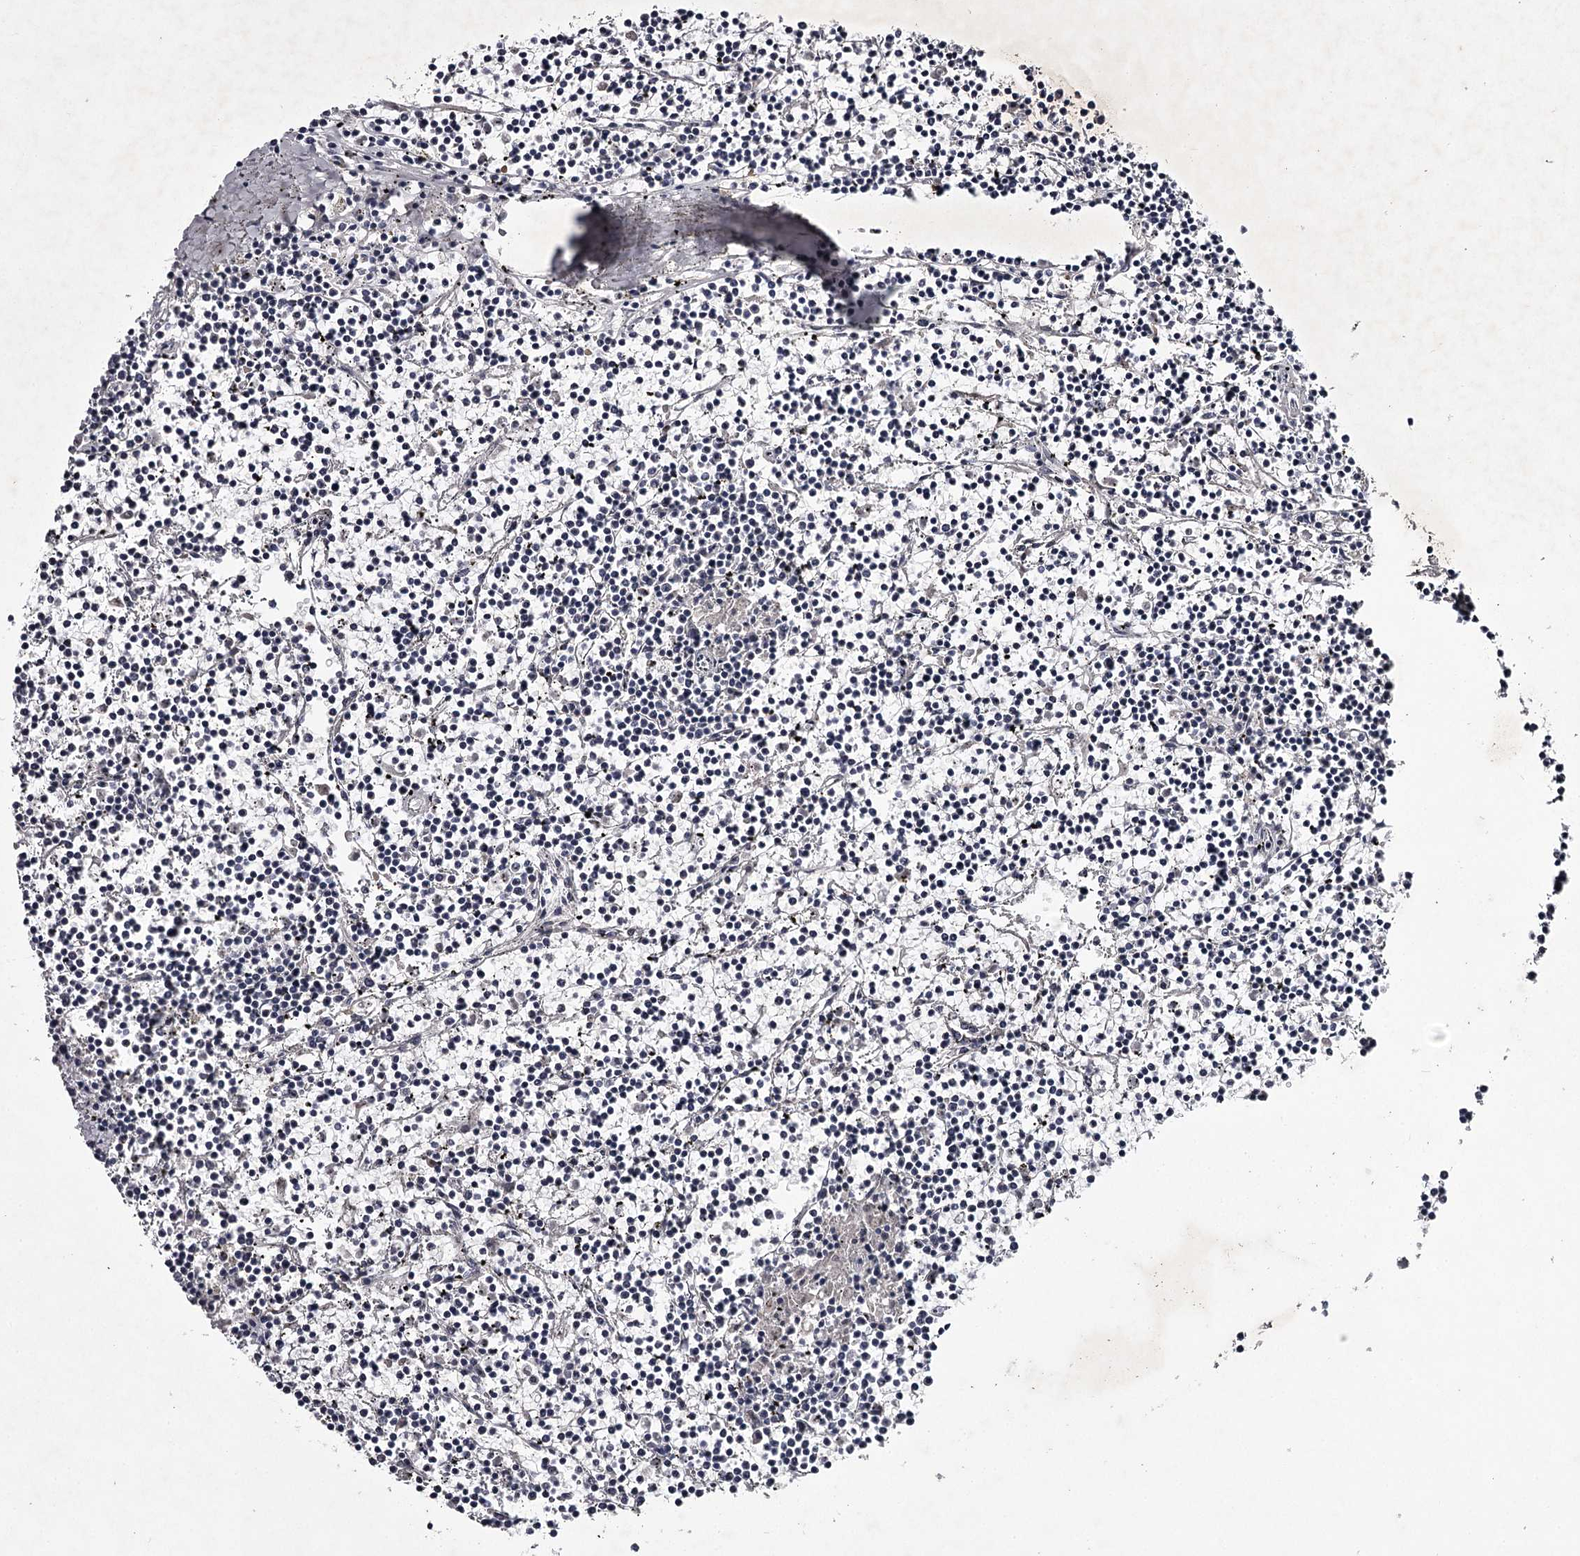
{"staining": {"intensity": "negative", "quantity": "none", "location": "none"}, "tissue": "lymphoma", "cell_type": "Tumor cells", "image_type": "cancer", "snomed": [{"axis": "morphology", "description": "Malignant lymphoma, non-Hodgkin's type, Low grade"}, {"axis": "topography", "description": "Spleen"}], "caption": "Immunohistochemistry micrograph of lymphoma stained for a protein (brown), which exhibits no staining in tumor cells. Nuclei are stained in blue.", "gene": "FDXACB1", "patient": {"sex": "female", "age": 19}}